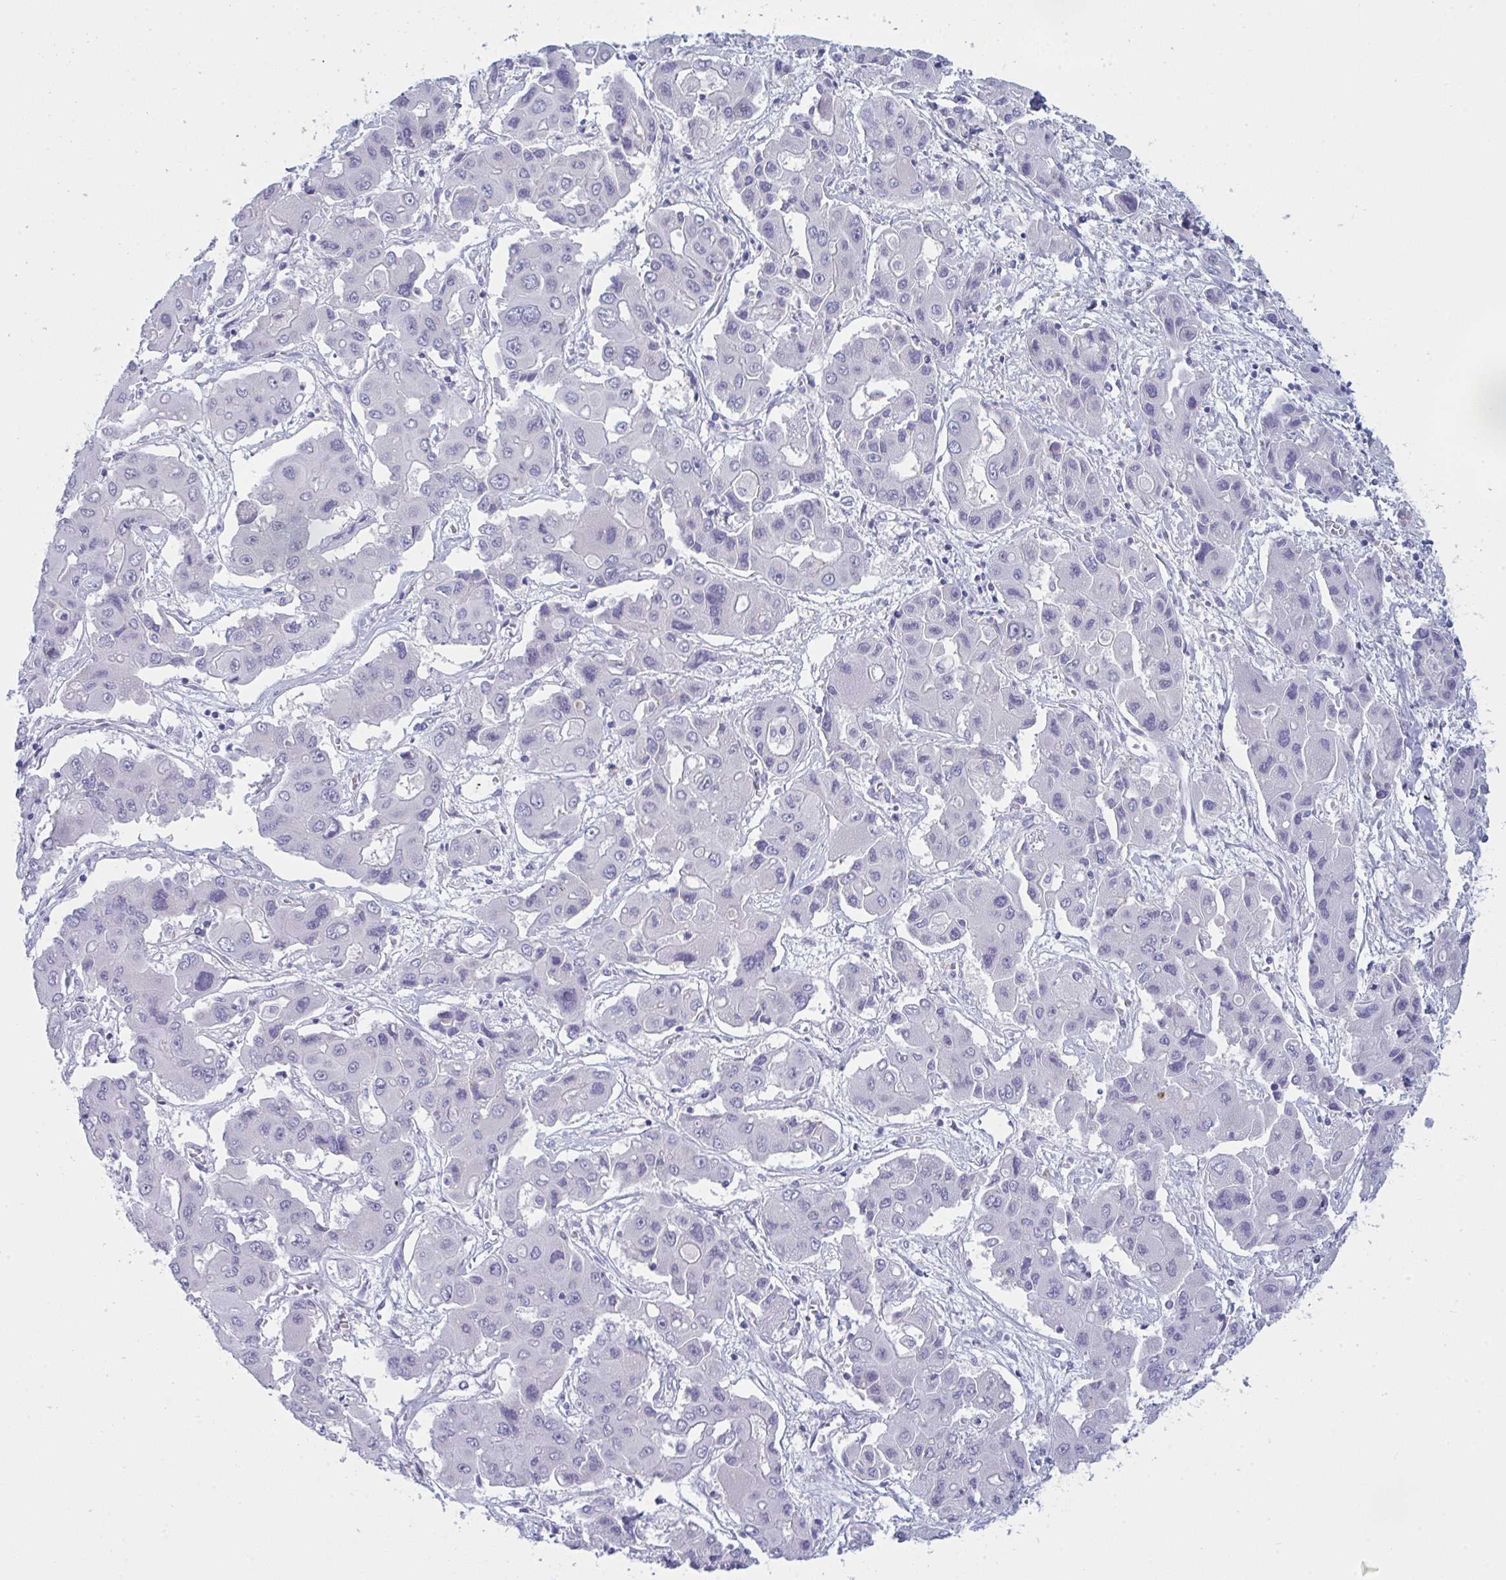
{"staining": {"intensity": "negative", "quantity": "none", "location": "none"}, "tissue": "liver cancer", "cell_type": "Tumor cells", "image_type": "cancer", "snomed": [{"axis": "morphology", "description": "Cholangiocarcinoma"}, {"axis": "topography", "description": "Liver"}], "caption": "Image shows no significant protein staining in tumor cells of cholangiocarcinoma (liver).", "gene": "PRDM9", "patient": {"sex": "male", "age": 67}}